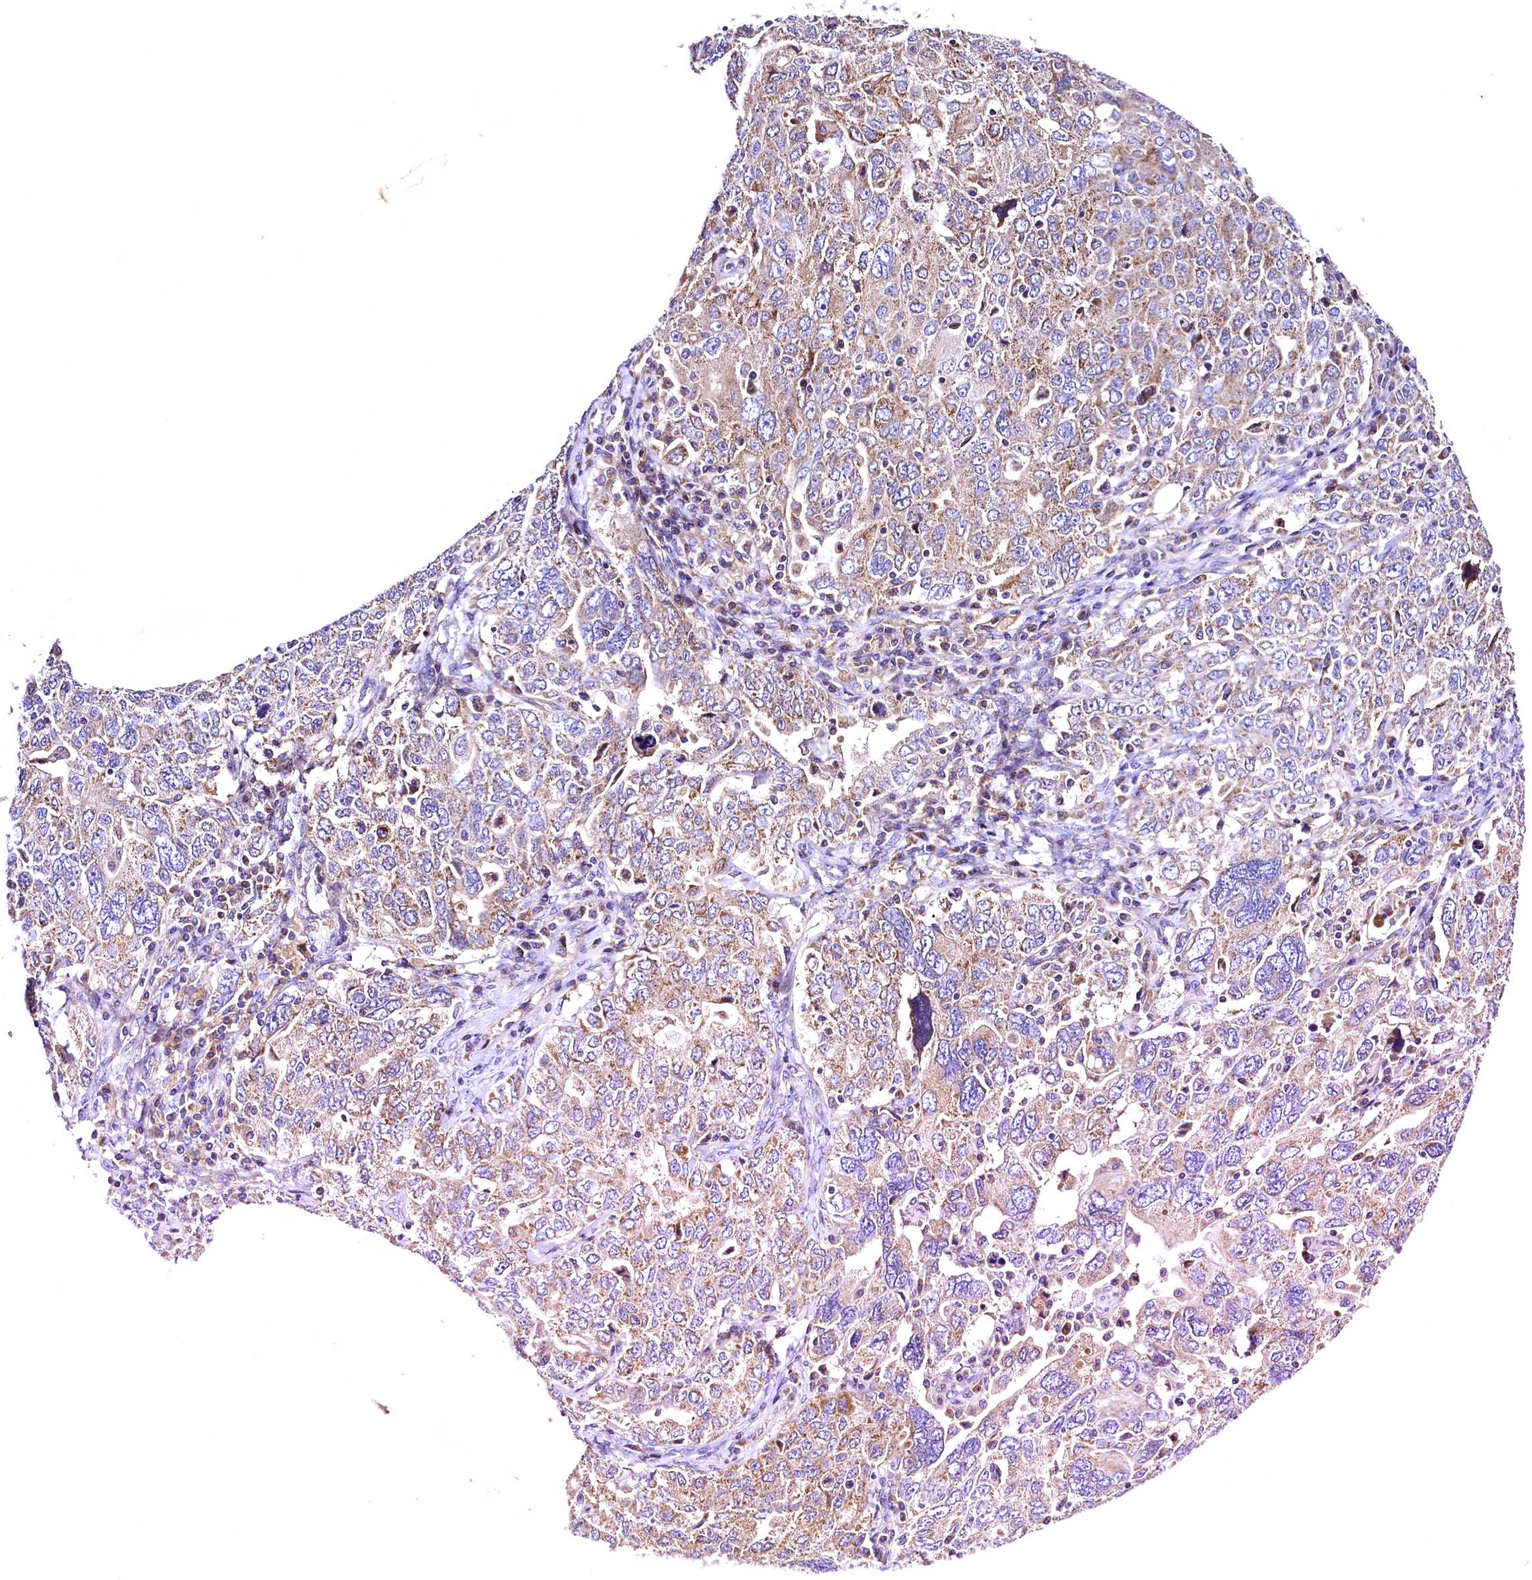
{"staining": {"intensity": "weak", "quantity": ">75%", "location": "cytoplasmic/membranous"}, "tissue": "ovarian cancer", "cell_type": "Tumor cells", "image_type": "cancer", "snomed": [{"axis": "morphology", "description": "Carcinoma, endometroid"}, {"axis": "topography", "description": "Ovary"}], "caption": "IHC of endometroid carcinoma (ovarian) displays low levels of weak cytoplasmic/membranous staining in approximately >75% of tumor cells. The protein is shown in brown color, while the nuclei are stained blue.", "gene": "MRPL57", "patient": {"sex": "female", "age": 62}}